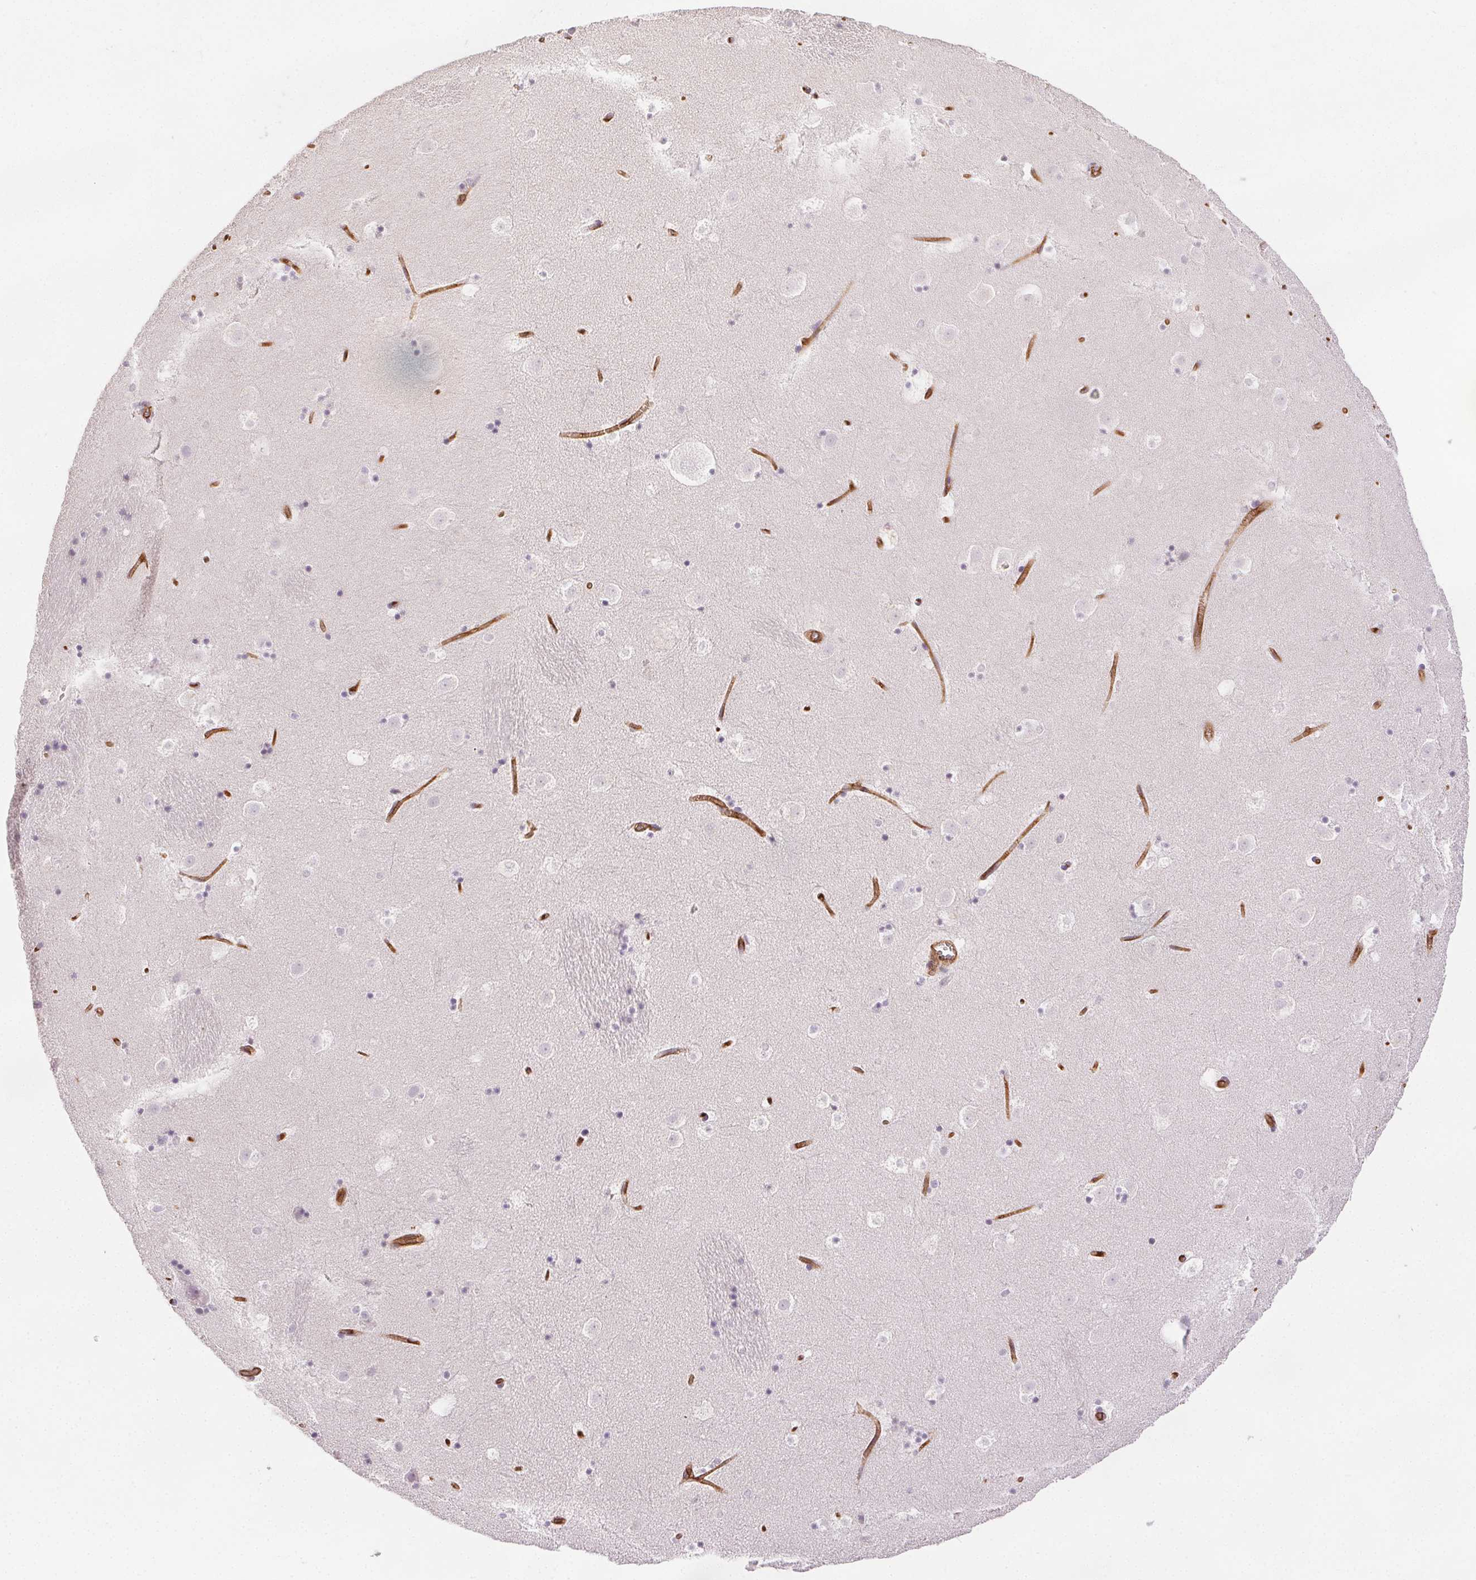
{"staining": {"intensity": "negative", "quantity": "none", "location": "none"}, "tissue": "caudate", "cell_type": "Glial cells", "image_type": "normal", "snomed": [{"axis": "morphology", "description": "Normal tissue, NOS"}, {"axis": "topography", "description": "Lateral ventricle wall"}], "caption": "IHC of normal caudate demonstrates no expression in glial cells.", "gene": "PODXL", "patient": {"sex": "male", "age": 37}}